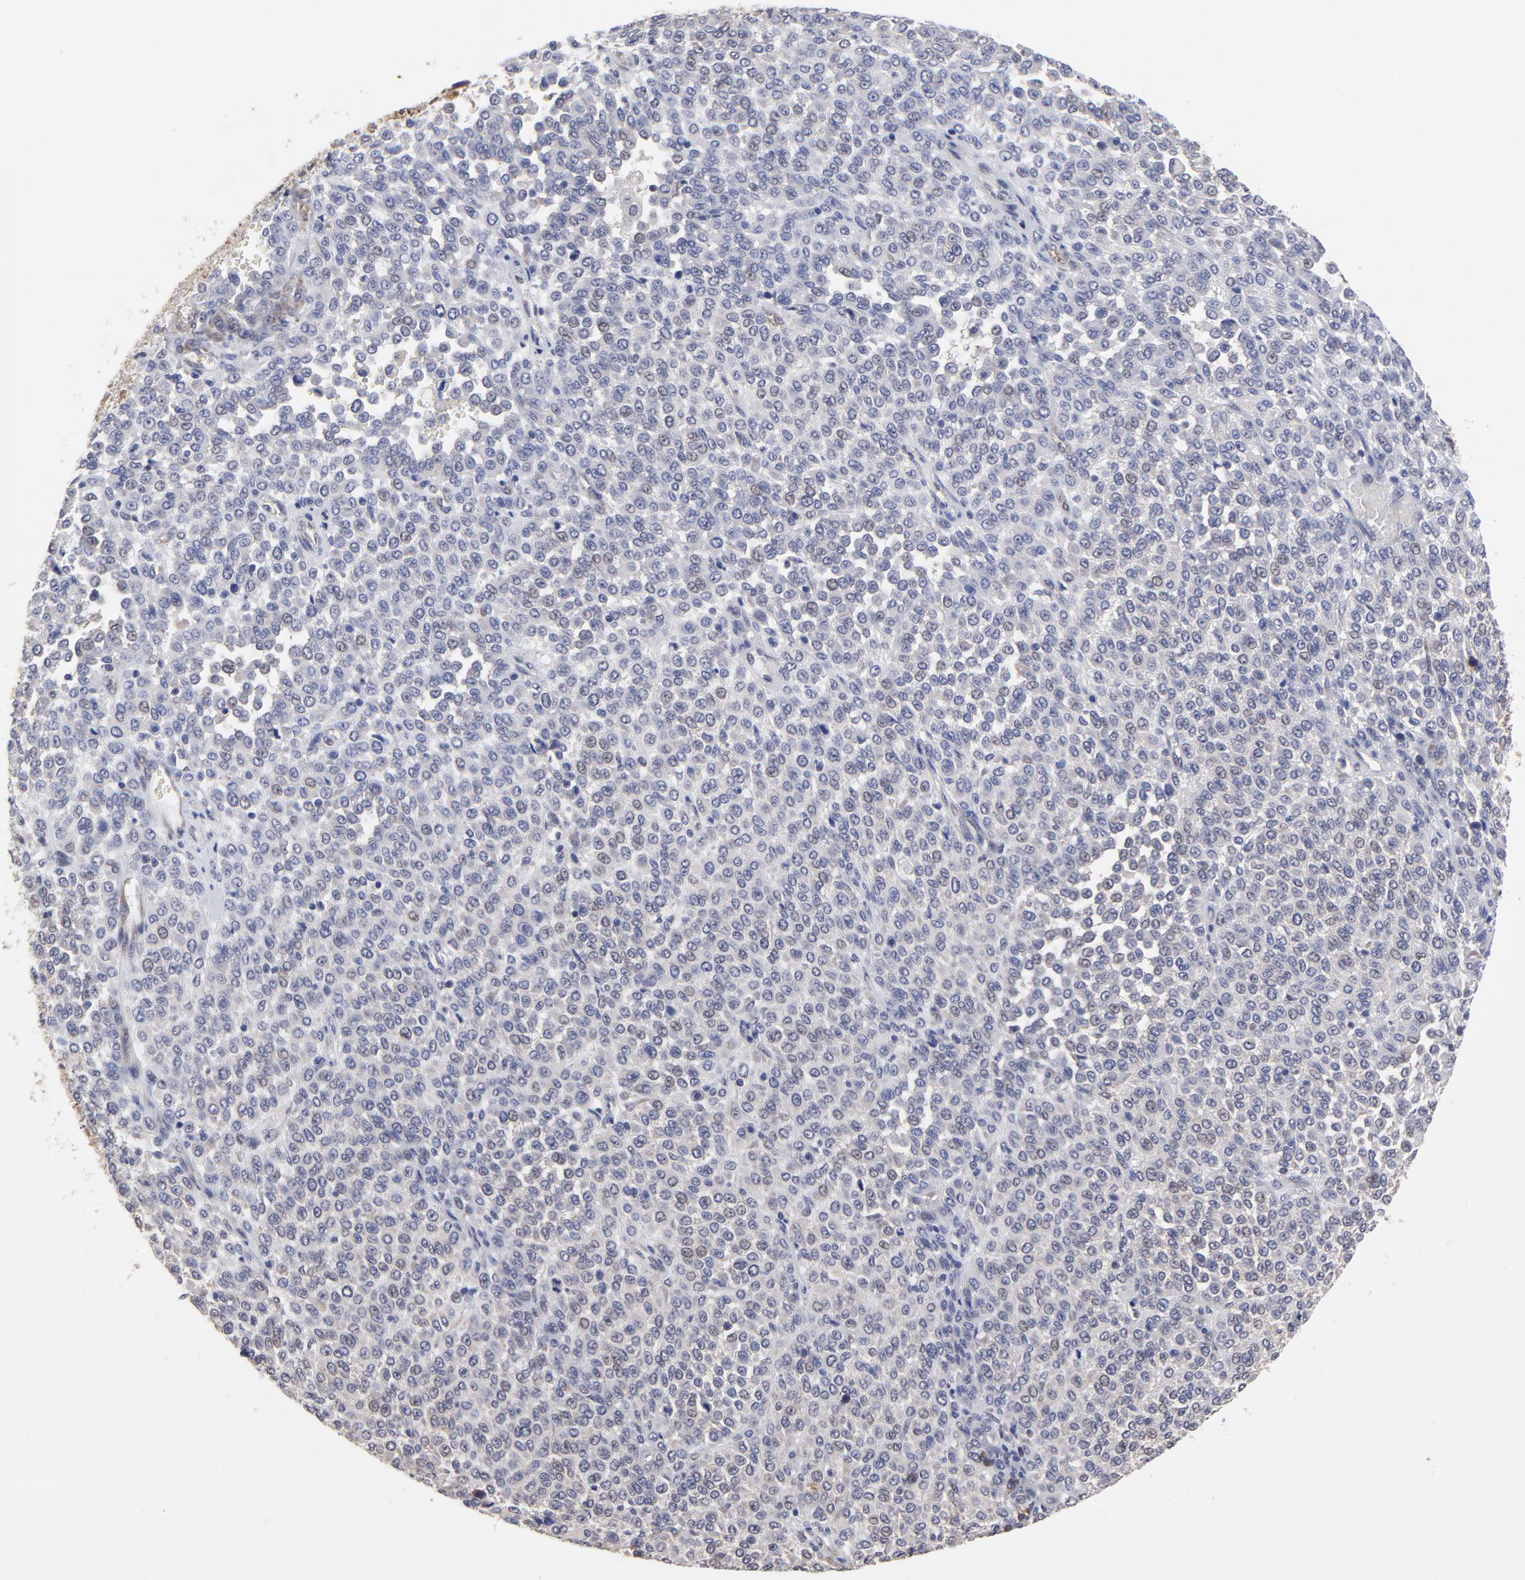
{"staining": {"intensity": "negative", "quantity": "none", "location": "none"}, "tissue": "melanoma", "cell_type": "Tumor cells", "image_type": "cancer", "snomed": [{"axis": "morphology", "description": "Malignant melanoma, Metastatic site"}, {"axis": "topography", "description": "Pancreas"}], "caption": "Immunohistochemical staining of human malignant melanoma (metastatic site) exhibits no significant staining in tumor cells. (Stains: DAB immunohistochemistry with hematoxylin counter stain, Microscopy: brightfield microscopy at high magnification).", "gene": "CCT2", "patient": {"sex": "female", "age": 30}}